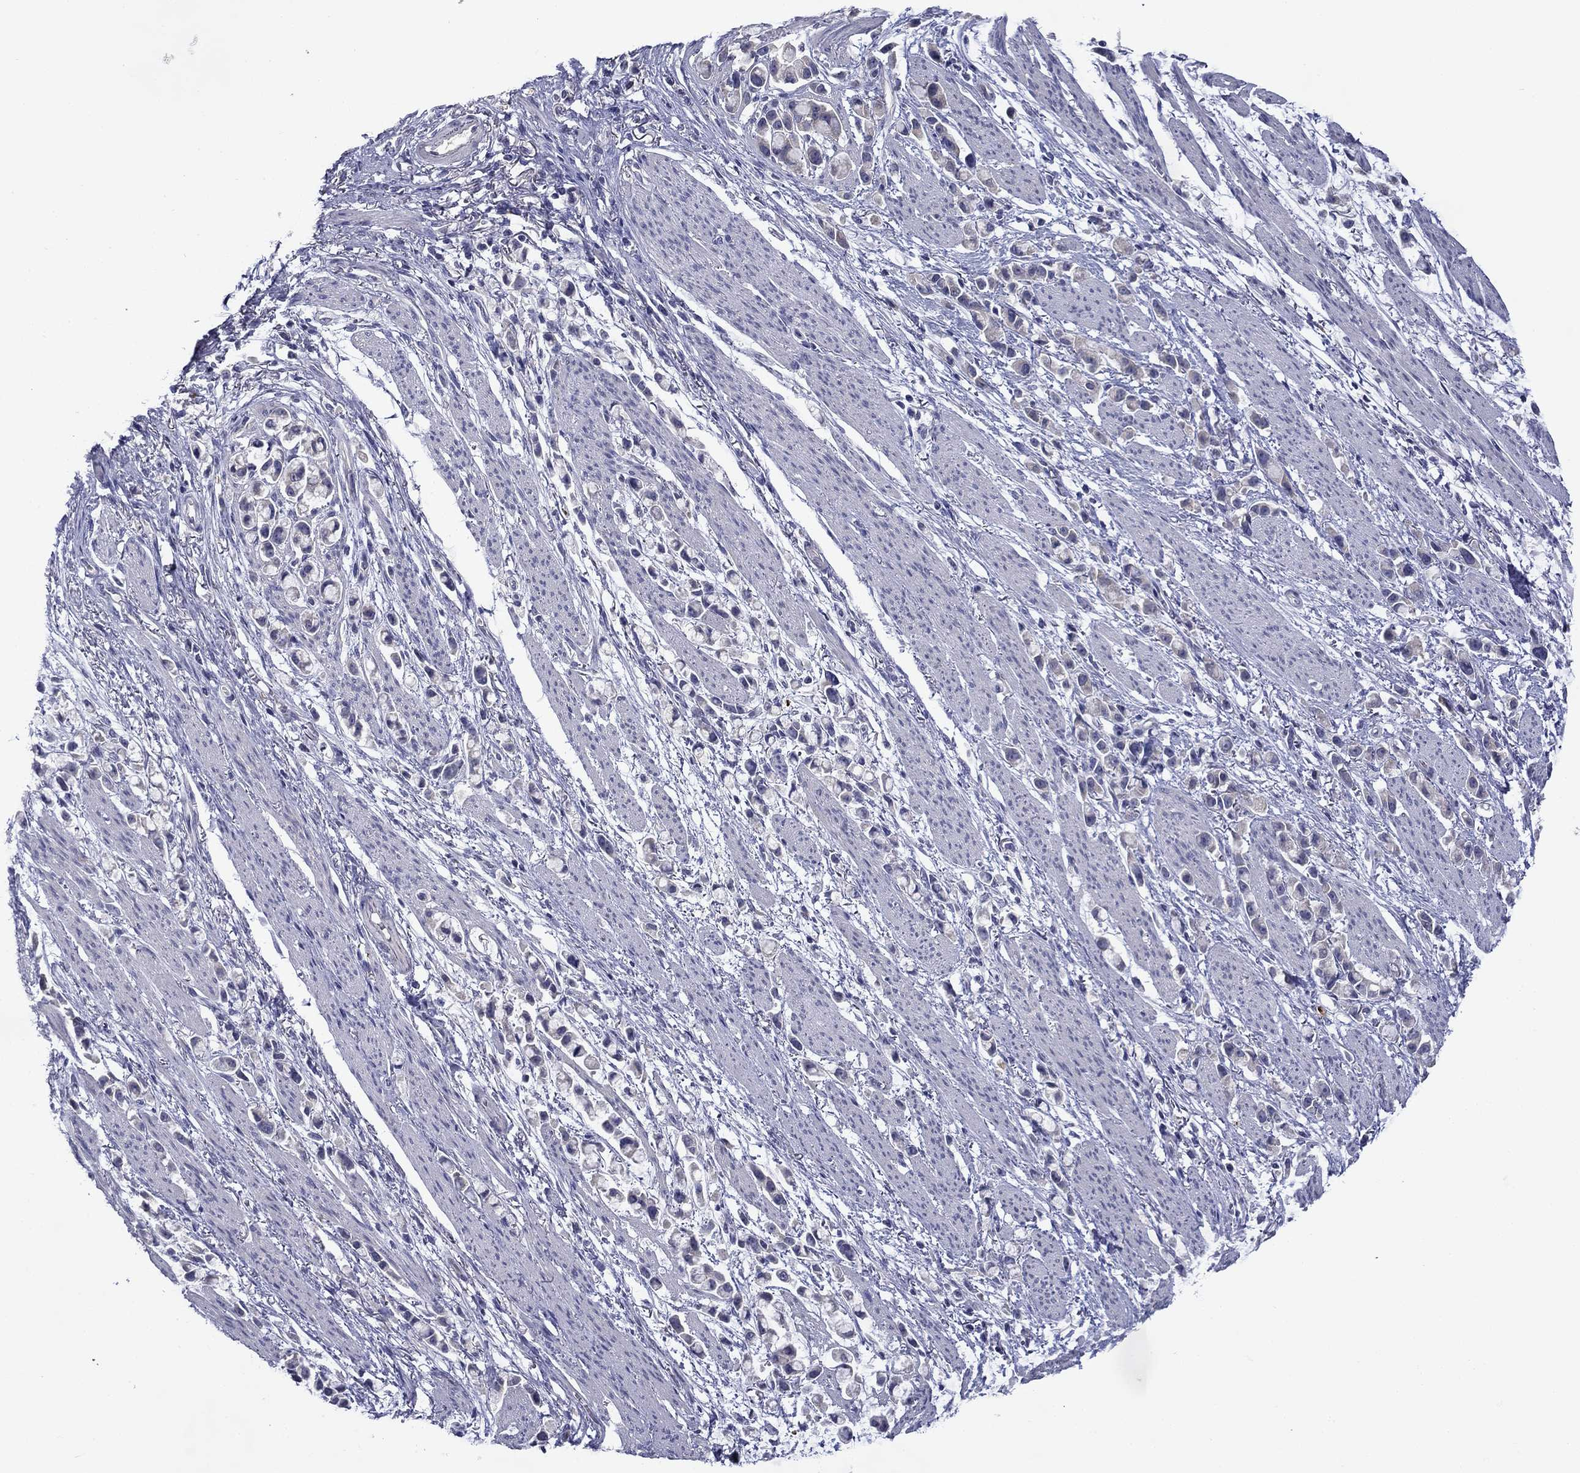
{"staining": {"intensity": "negative", "quantity": "none", "location": "none"}, "tissue": "stomach cancer", "cell_type": "Tumor cells", "image_type": "cancer", "snomed": [{"axis": "morphology", "description": "Adenocarcinoma, NOS"}, {"axis": "topography", "description": "Stomach"}], "caption": "Stomach cancer stained for a protein using IHC displays no expression tumor cells.", "gene": "SPATA7", "patient": {"sex": "female", "age": 81}}